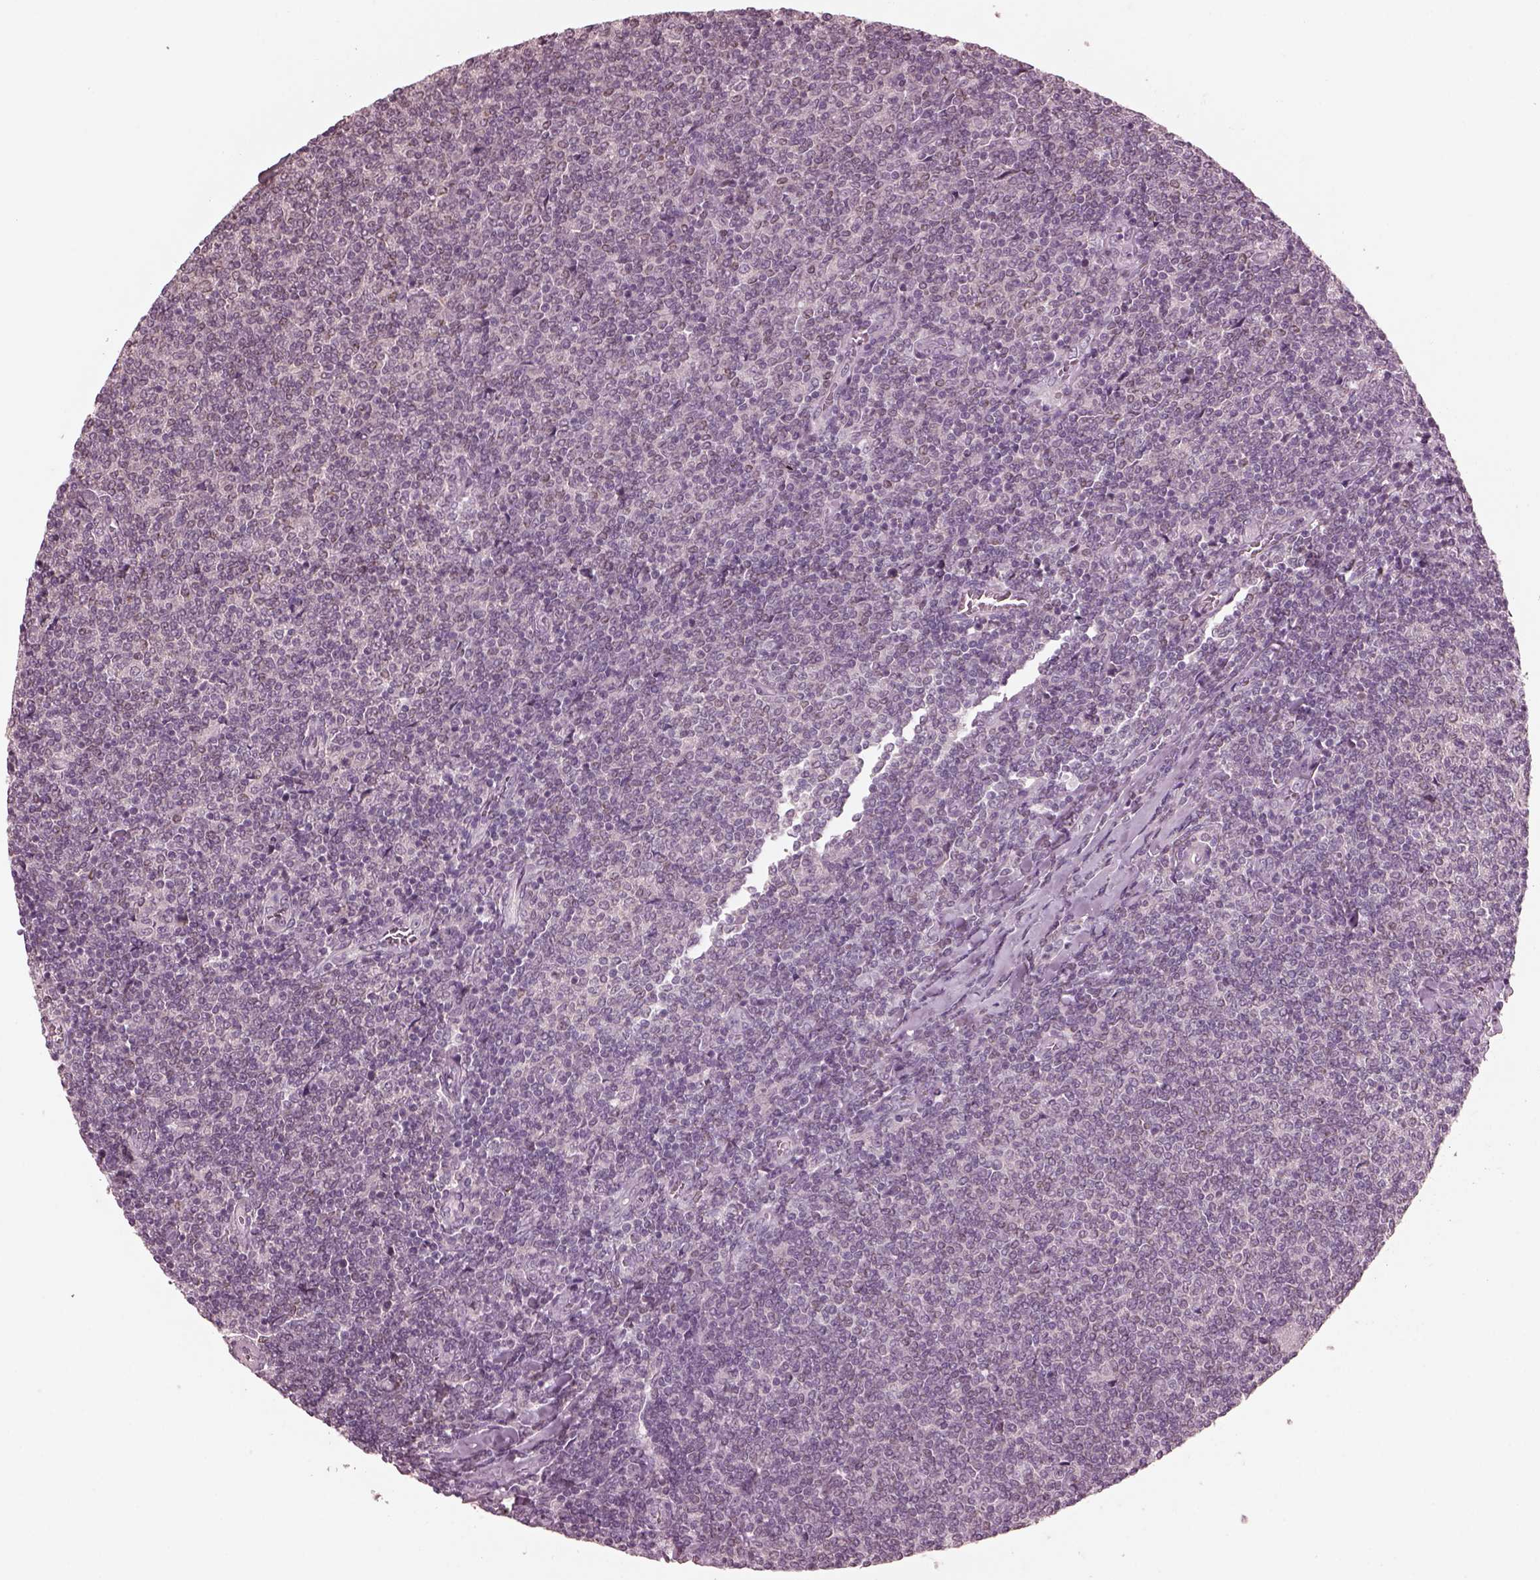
{"staining": {"intensity": "negative", "quantity": "none", "location": "none"}, "tissue": "lymphoma", "cell_type": "Tumor cells", "image_type": "cancer", "snomed": [{"axis": "morphology", "description": "Malignant lymphoma, non-Hodgkin's type, Low grade"}, {"axis": "topography", "description": "Lymph node"}], "caption": "Immunohistochemistry of human lymphoma exhibits no staining in tumor cells.", "gene": "RGS7", "patient": {"sex": "male", "age": 52}}